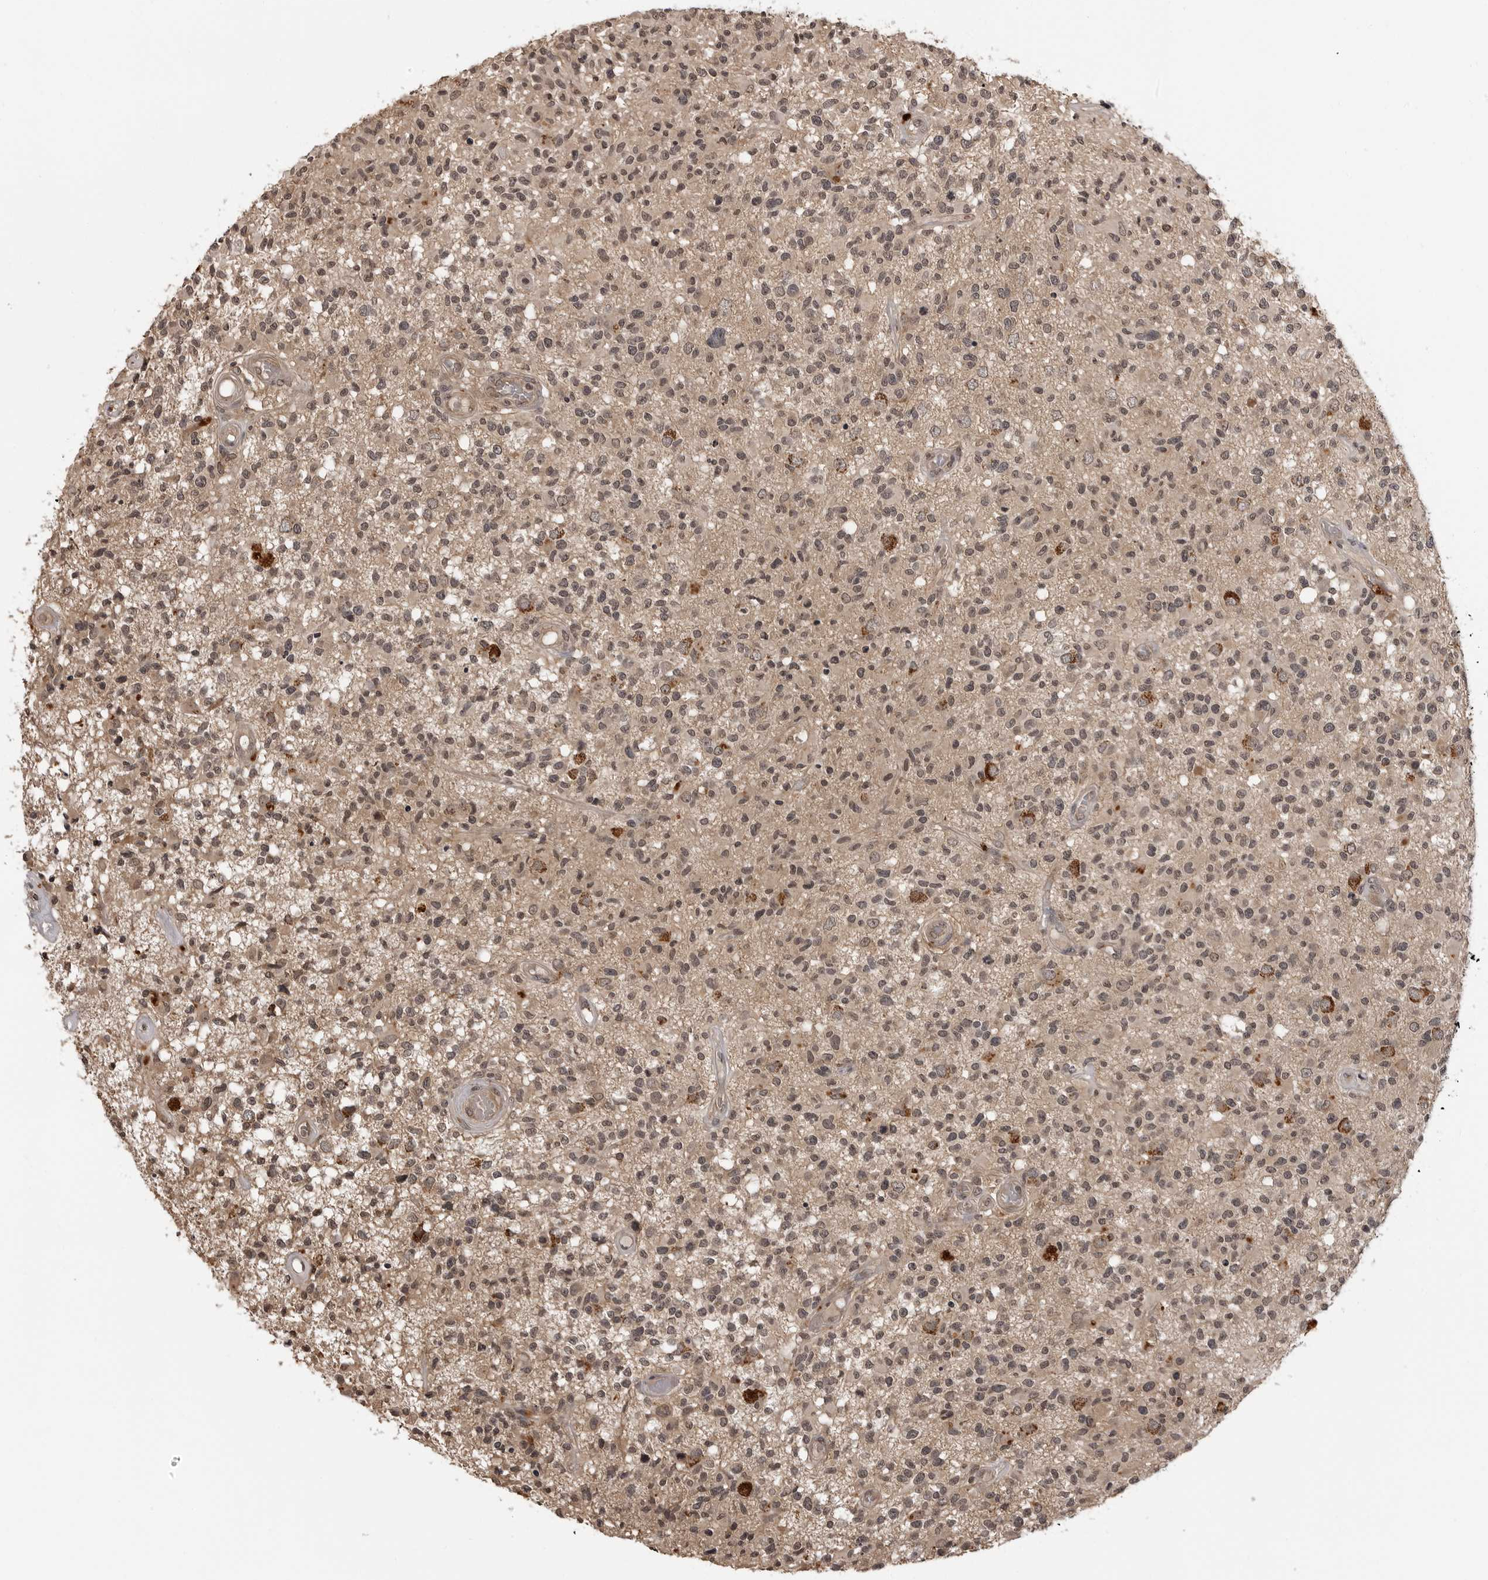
{"staining": {"intensity": "weak", "quantity": ">75%", "location": "nuclear"}, "tissue": "glioma", "cell_type": "Tumor cells", "image_type": "cancer", "snomed": [{"axis": "morphology", "description": "Glioma, malignant, High grade"}, {"axis": "morphology", "description": "Glioblastoma, NOS"}, {"axis": "topography", "description": "Brain"}], "caption": "Approximately >75% of tumor cells in glioblastoma show weak nuclear protein expression as visualized by brown immunohistochemical staining.", "gene": "IL24", "patient": {"sex": "male", "age": 60}}